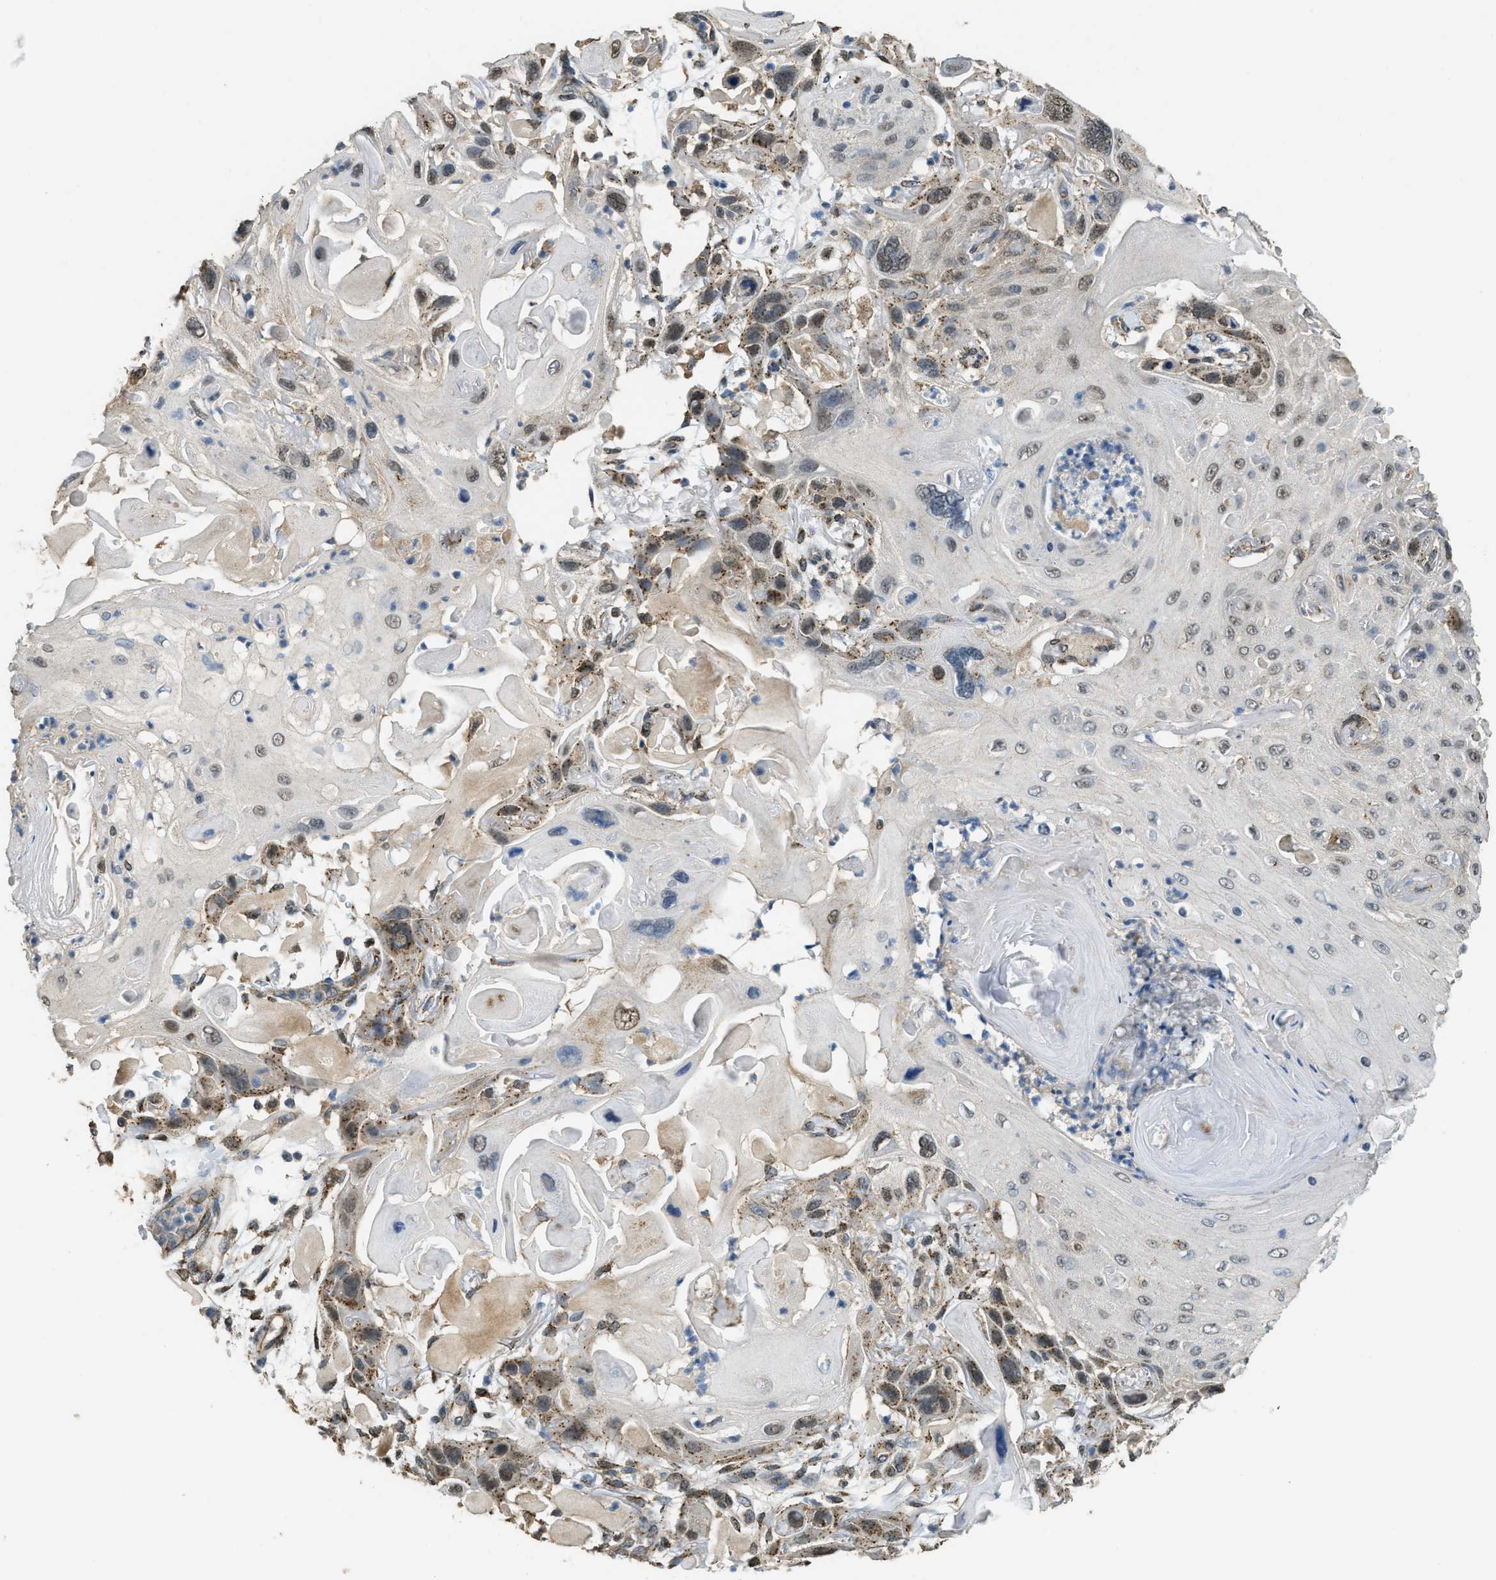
{"staining": {"intensity": "moderate", "quantity": "25%-75%", "location": "cytoplasmic/membranous,nuclear"}, "tissue": "skin cancer", "cell_type": "Tumor cells", "image_type": "cancer", "snomed": [{"axis": "morphology", "description": "Squamous cell carcinoma, NOS"}, {"axis": "topography", "description": "Skin"}], "caption": "Protein expression analysis of skin cancer (squamous cell carcinoma) reveals moderate cytoplasmic/membranous and nuclear expression in about 25%-75% of tumor cells. The staining is performed using DAB brown chromogen to label protein expression. The nuclei are counter-stained blue using hematoxylin.", "gene": "IPO7", "patient": {"sex": "female", "age": 77}}